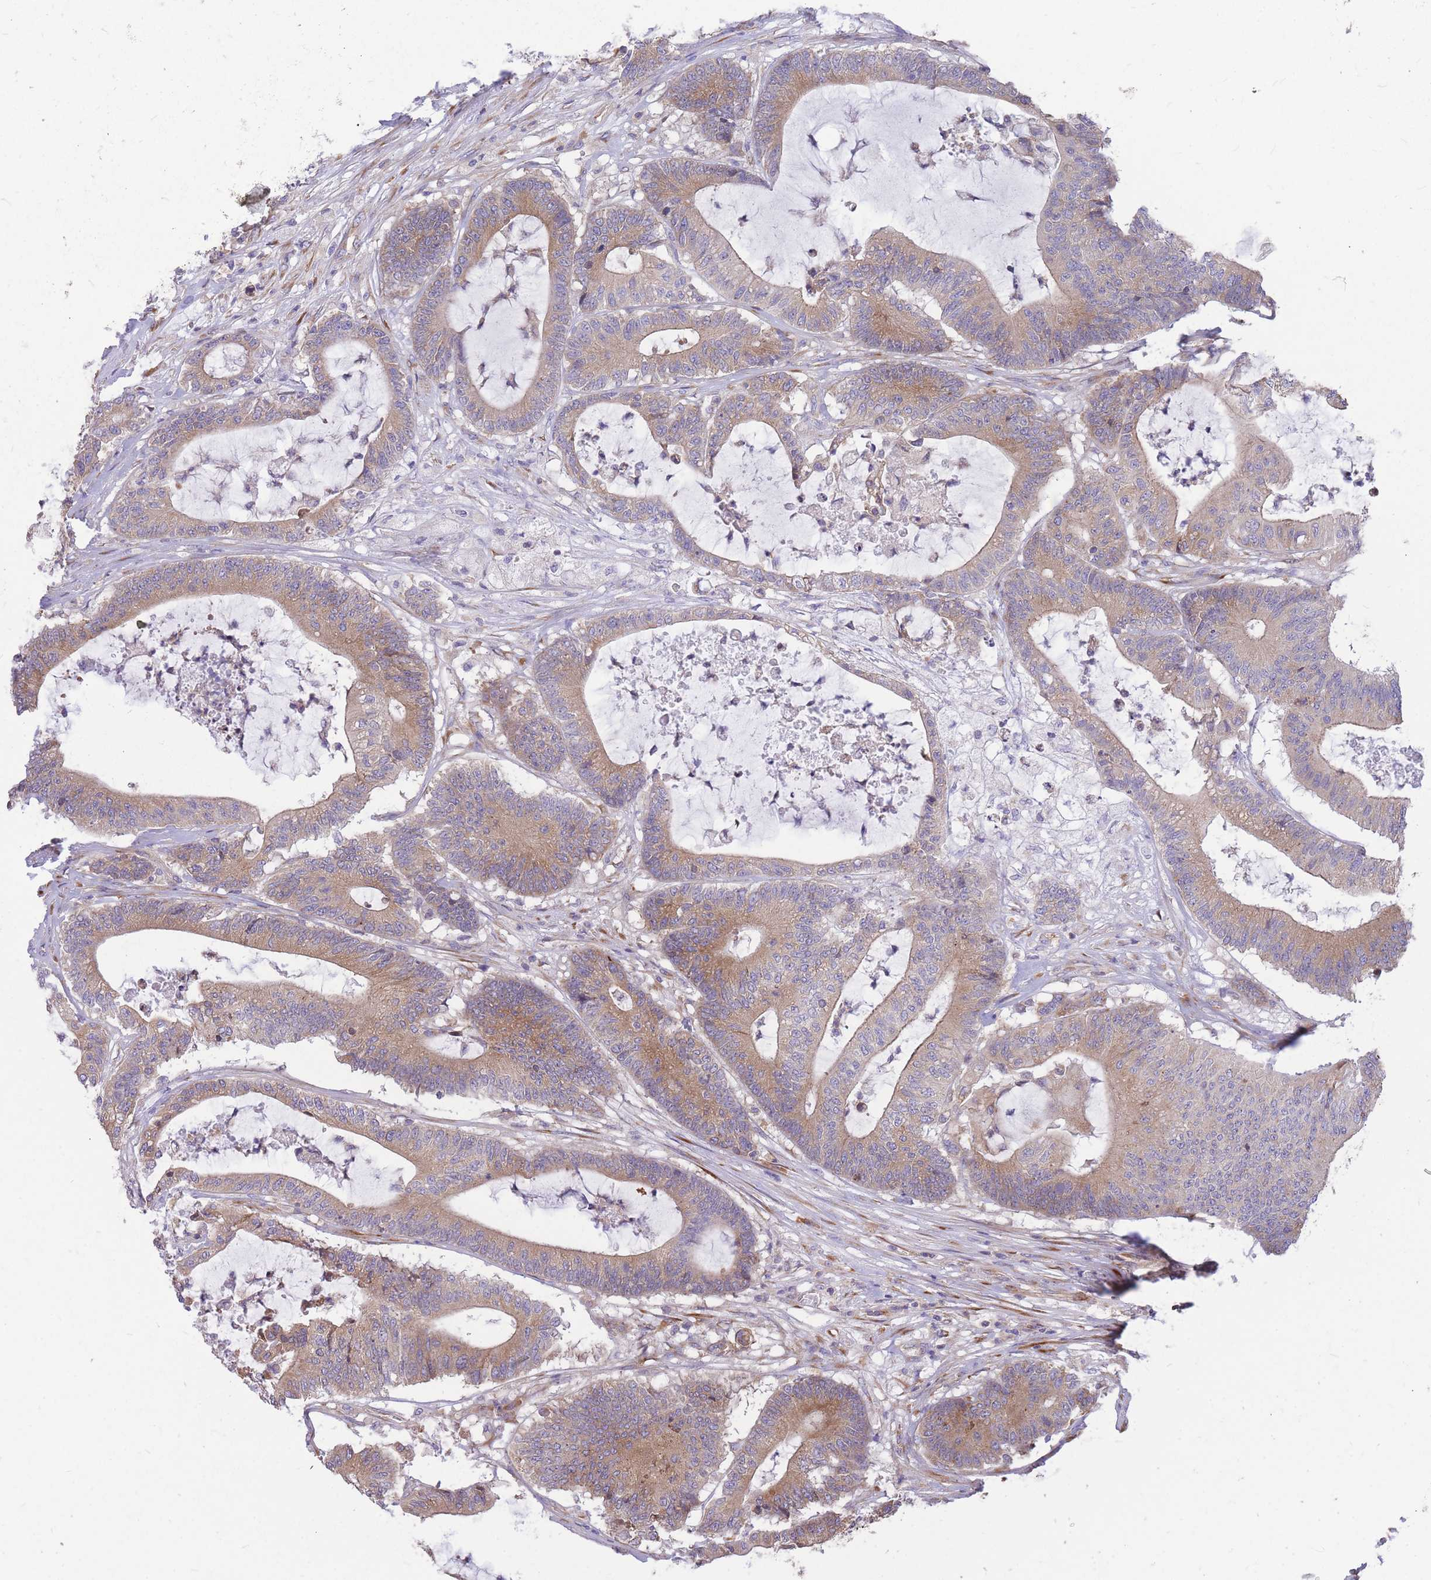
{"staining": {"intensity": "weak", "quantity": ">75%", "location": "cytoplasmic/membranous"}, "tissue": "colorectal cancer", "cell_type": "Tumor cells", "image_type": "cancer", "snomed": [{"axis": "morphology", "description": "Adenocarcinoma, NOS"}, {"axis": "topography", "description": "Colon"}], "caption": "Weak cytoplasmic/membranous protein staining is appreciated in approximately >75% of tumor cells in colorectal adenocarcinoma.", "gene": "GBP7", "patient": {"sex": "female", "age": 84}}